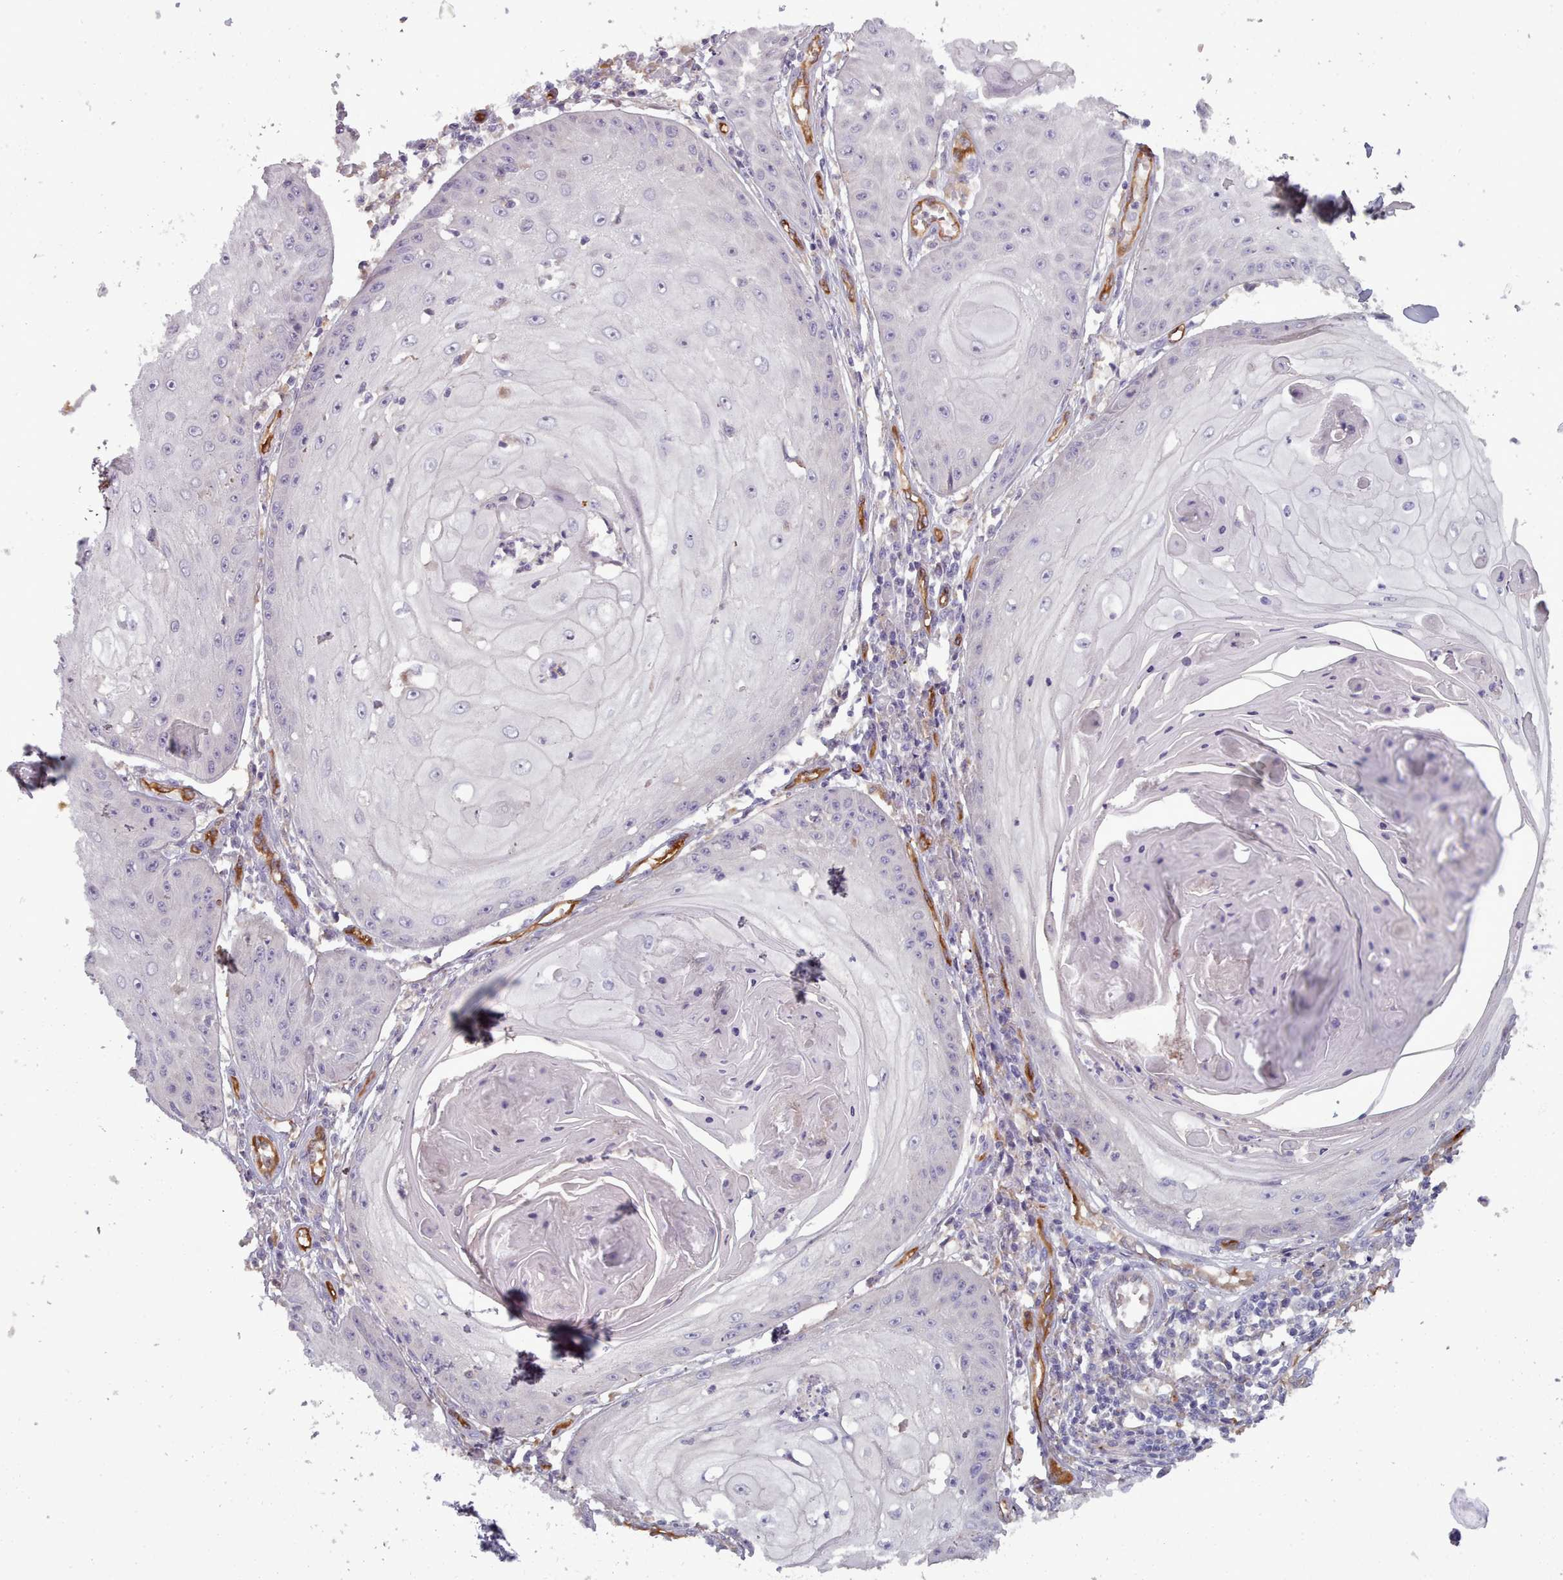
{"staining": {"intensity": "negative", "quantity": "none", "location": "none"}, "tissue": "skin cancer", "cell_type": "Tumor cells", "image_type": "cancer", "snomed": [{"axis": "morphology", "description": "Squamous cell carcinoma, NOS"}, {"axis": "topography", "description": "Skin"}], "caption": "Protein analysis of skin cancer shows no significant positivity in tumor cells. (Brightfield microscopy of DAB immunohistochemistry at high magnification).", "gene": "CD300LF", "patient": {"sex": "male", "age": 70}}